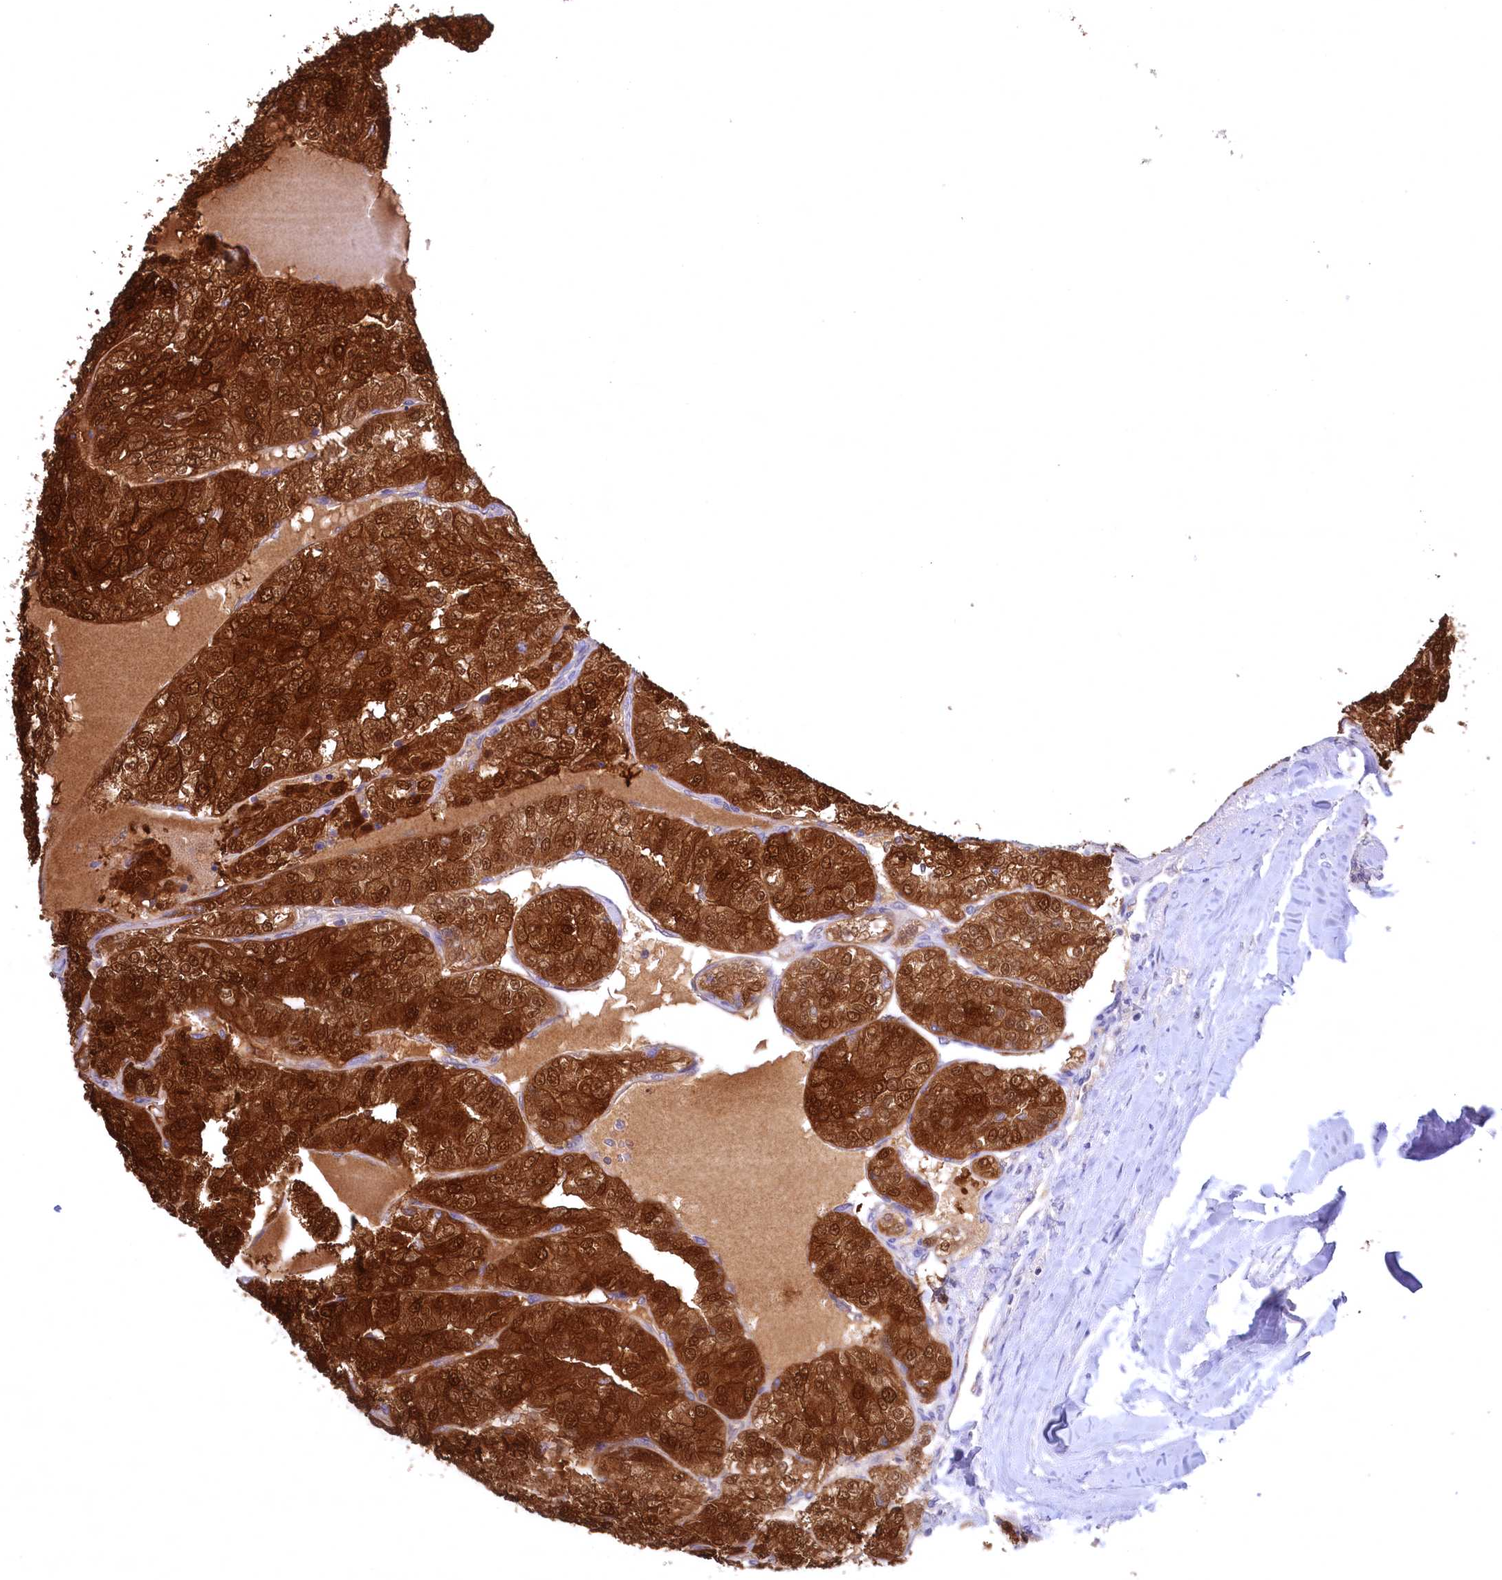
{"staining": {"intensity": "strong", "quantity": ">75%", "location": "cytoplasmic/membranous,nuclear"}, "tissue": "renal cancer", "cell_type": "Tumor cells", "image_type": "cancer", "snomed": [{"axis": "morphology", "description": "Adenocarcinoma, NOS"}, {"axis": "topography", "description": "Kidney"}], "caption": "DAB immunohistochemical staining of adenocarcinoma (renal) displays strong cytoplasmic/membranous and nuclear protein expression in about >75% of tumor cells.", "gene": "C11orf54", "patient": {"sex": "female", "age": 63}}